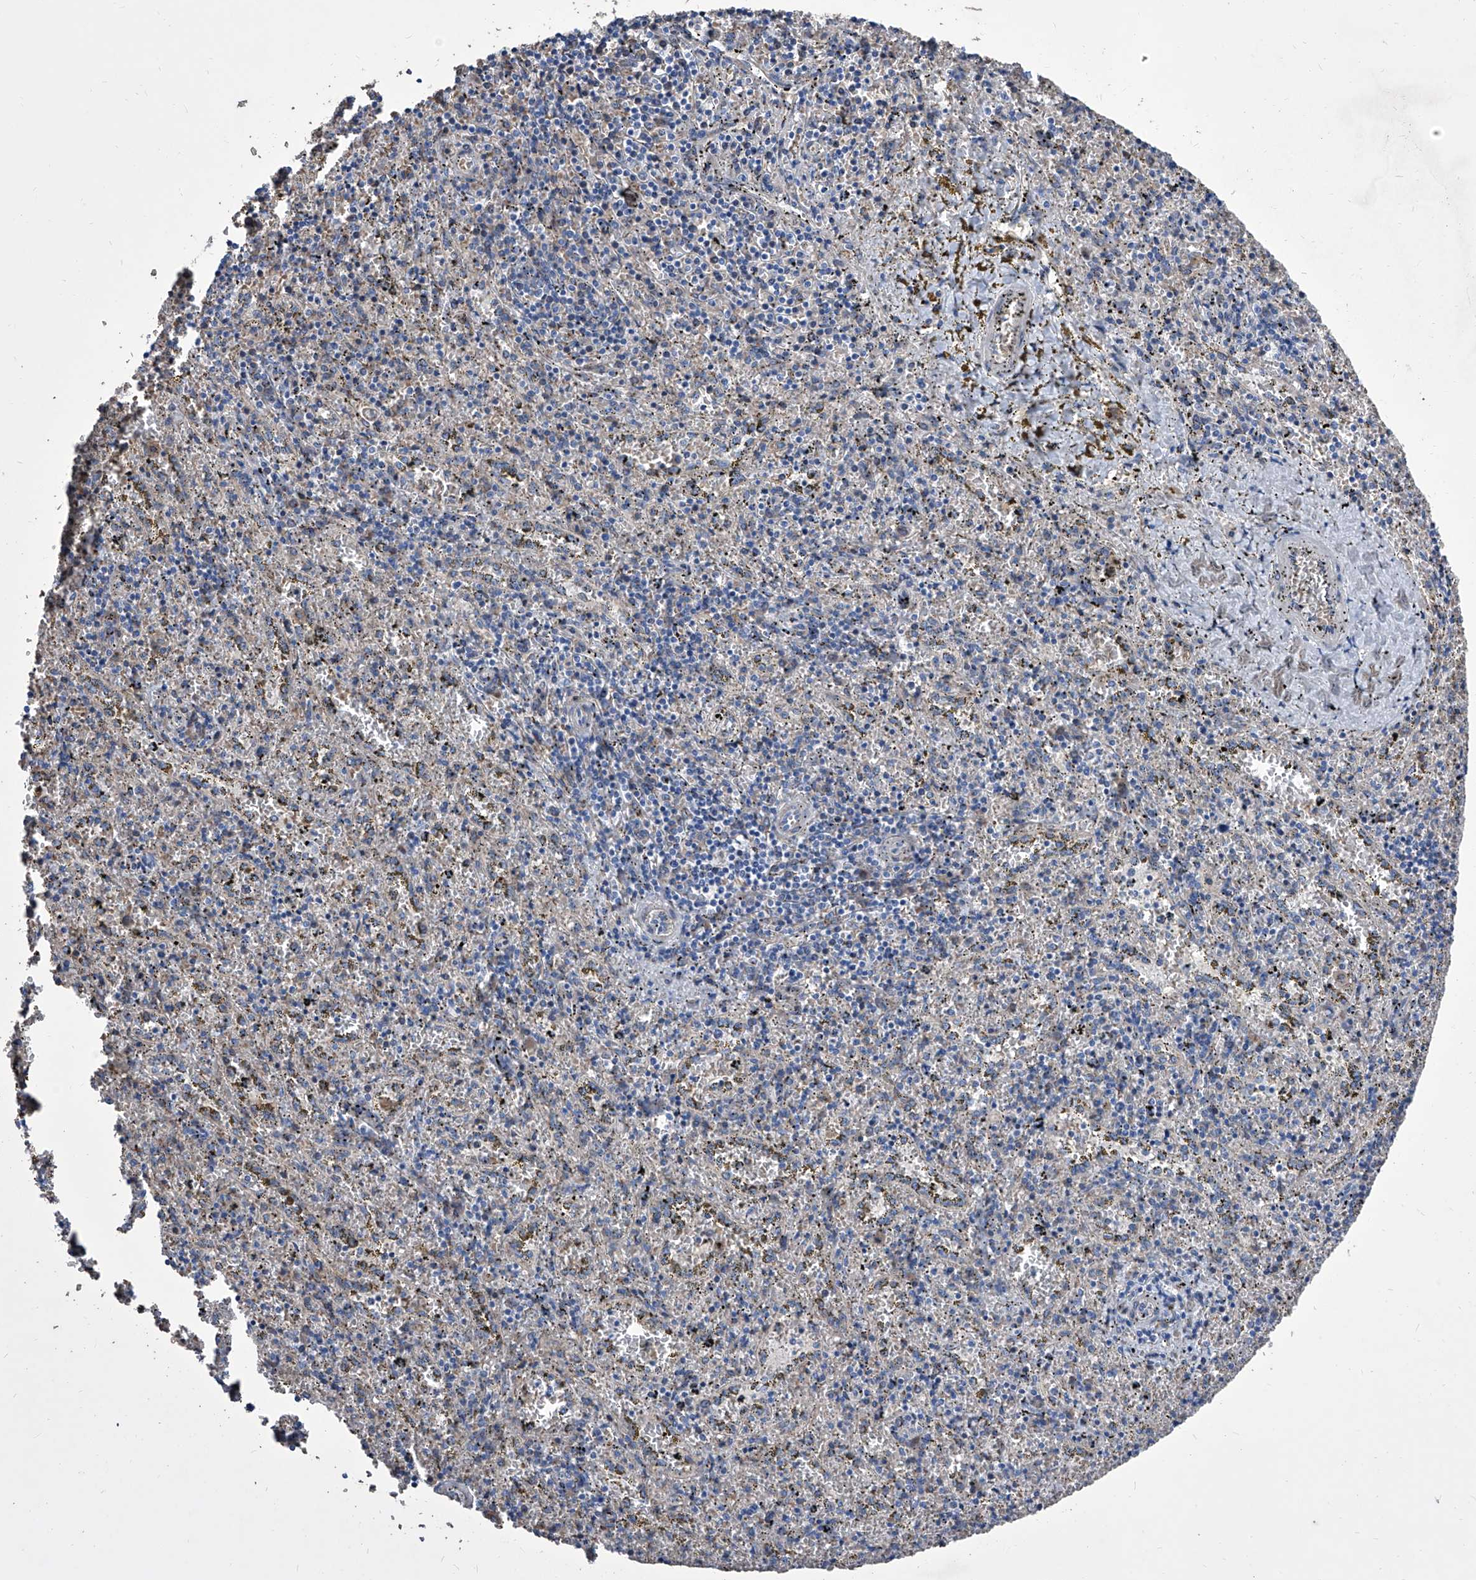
{"staining": {"intensity": "negative", "quantity": "none", "location": "none"}, "tissue": "spleen", "cell_type": "Cells in red pulp", "image_type": "normal", "snomed": [{"axis": "morphology", "description": "Normal tissue, NOS"}, {"axis": "topography", "description": "Spleen"}], "caption": "This photomicrograph is of unremarkable spleen stained with immunohistochemistry (IHC) to label a protein in brown with the nuclei are counter-stained blue. There is no staining in cells in red pulp. (DAB (3,3'-diaminobenzidine) immunohistochemistry (IHC) visualized using brightfield microscopy, high magnification).", "gene": "TJAP1", "patient": {"sex": "male", "age": 11}}